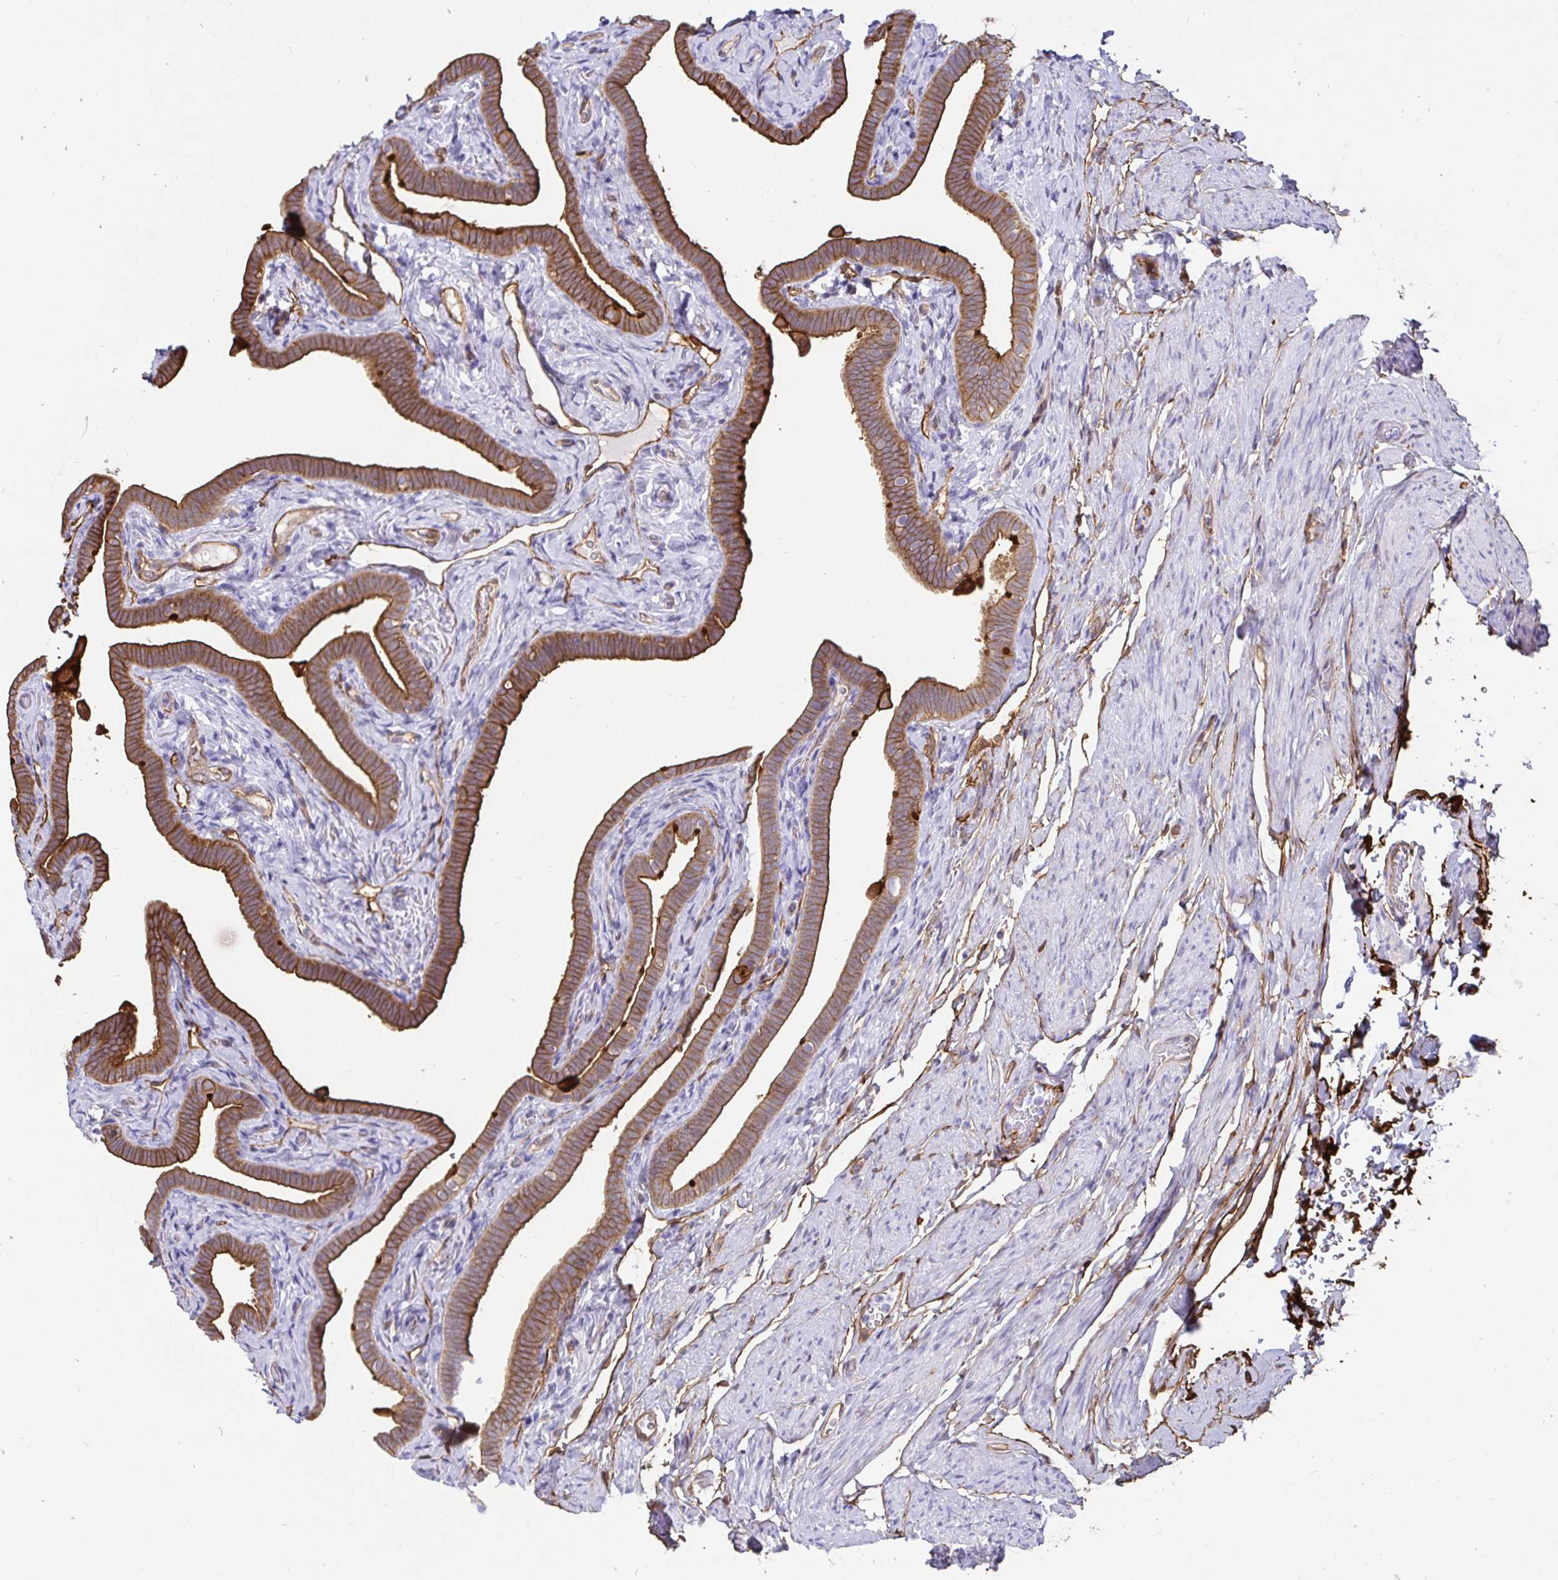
{"staining": {"intensity": "moderate", "quantity": ">75%", "location": "cytoplasmic/membranous"}, "tissue": "fallopian tube", "cell_type": "Glandular cells", "image_type": "normal", "snomed": [{"axis": "morphology", "description": "Normal tissue, NOS"}, {"axis": "topography", "description": "Fallopian tube"}], "caption": "DAB (3,3'-diaminobenzidine) immunohistochemical staining of normal fallopian tube displays moderate cytoplasmic/membranous protein expression in about >75% of glandular cells.", "gene": "ANXA2", "patient": {"sex": "female", "age": 69}}